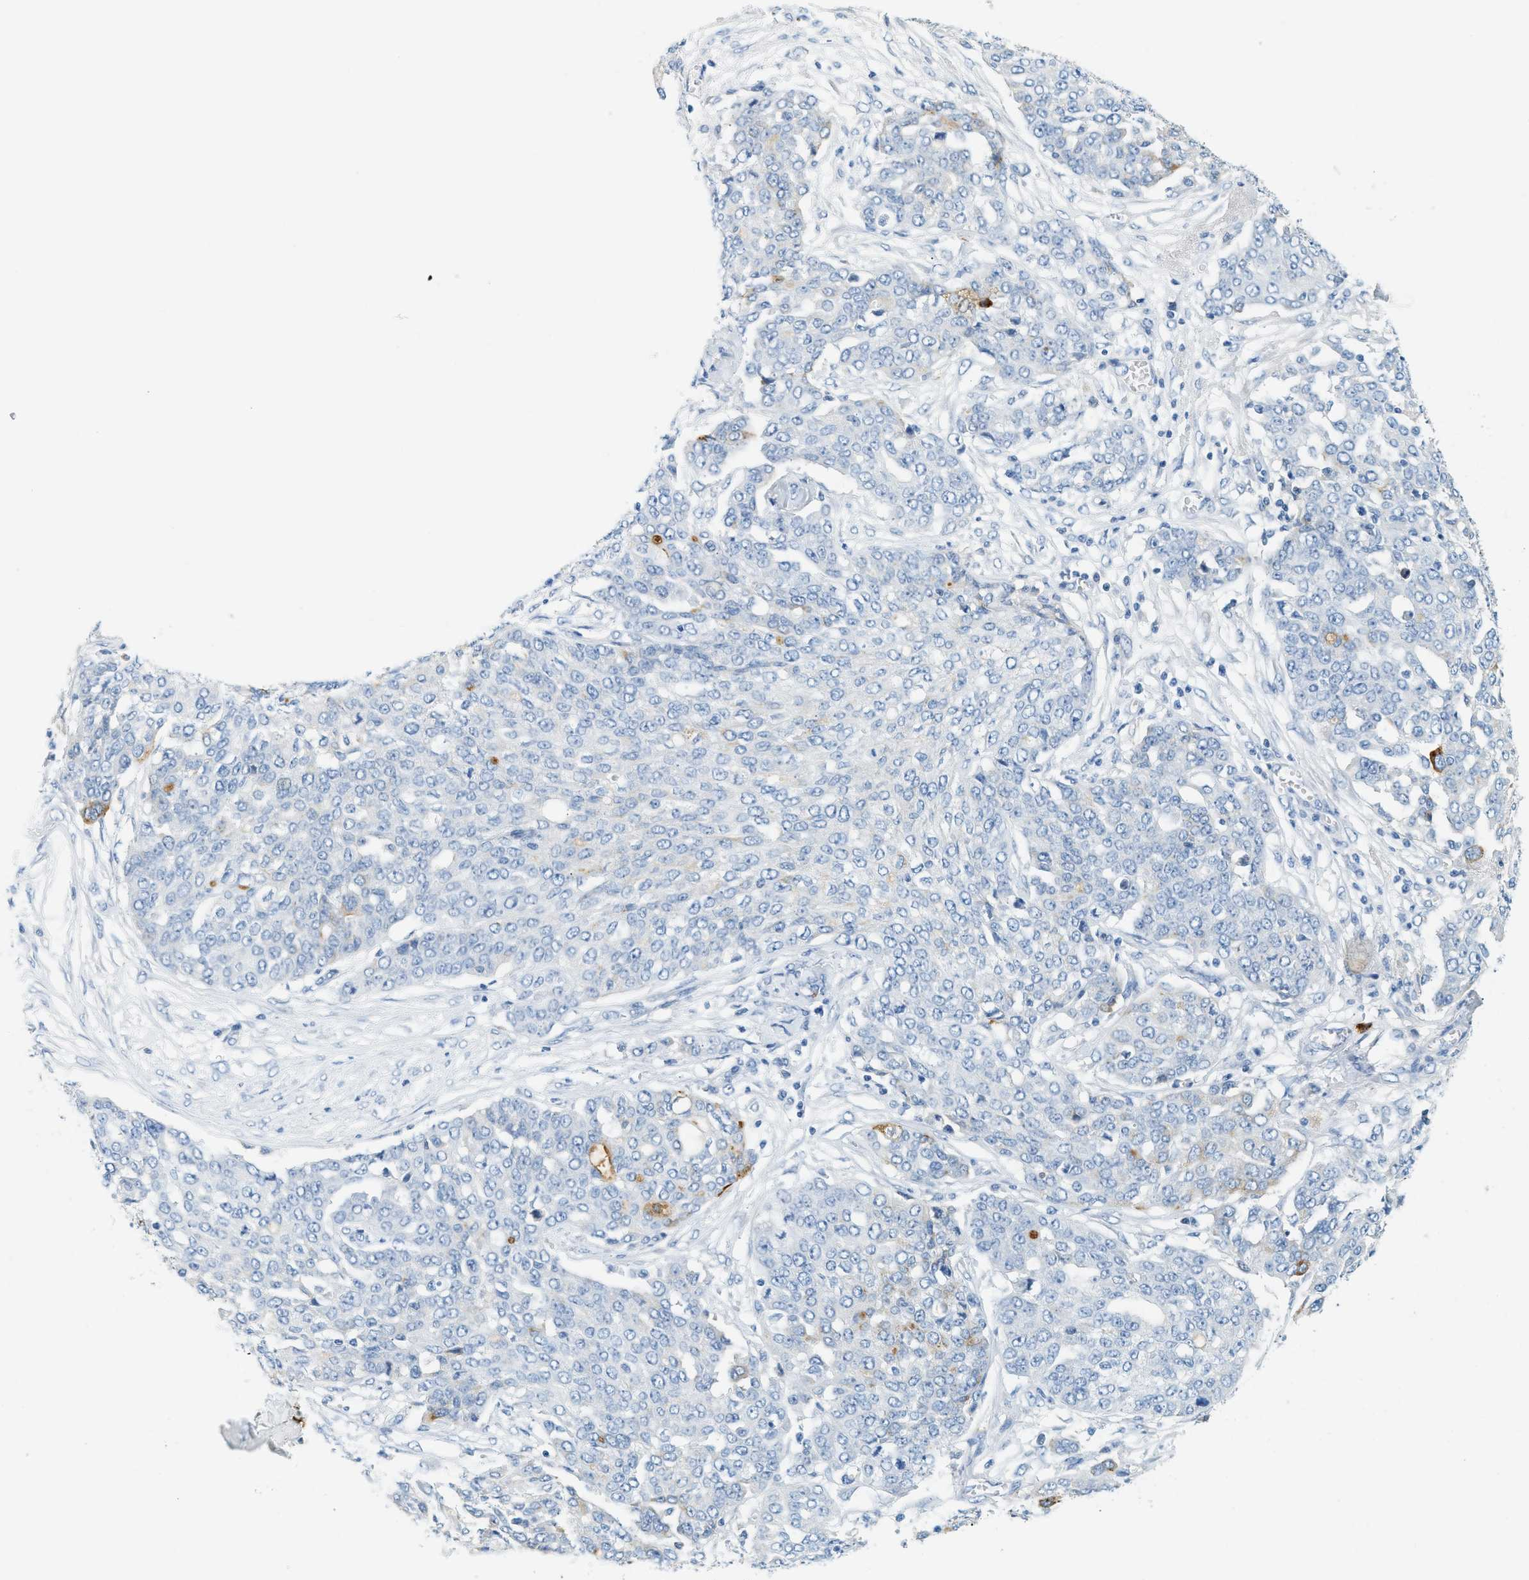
{"staining": {"intensity": "negative", "quantity": "none", "location": "none"}, "tissue": "ovarian cancer", "cell_type": "Tumor cells", "image_type": "cancer", "snomed": [{"axis": "morphology", "description": "Cystadenocarcinoma, serous, NOS"}, {"axis": "topography", "description": "Soft tissue"}, {"axis": "topography", "description": "Ovary"}], "caption": "An image of human ovarian serous cystadenocarcinoma is negative for staining in tumor cells. The staining is performed using DAB (3,3'-diaminobenzidine) brown chromogen with nuclei counter-stained in using hematoxylin.", "gene": "LCN2", "patient": {"sex": "female", "age": 57}}